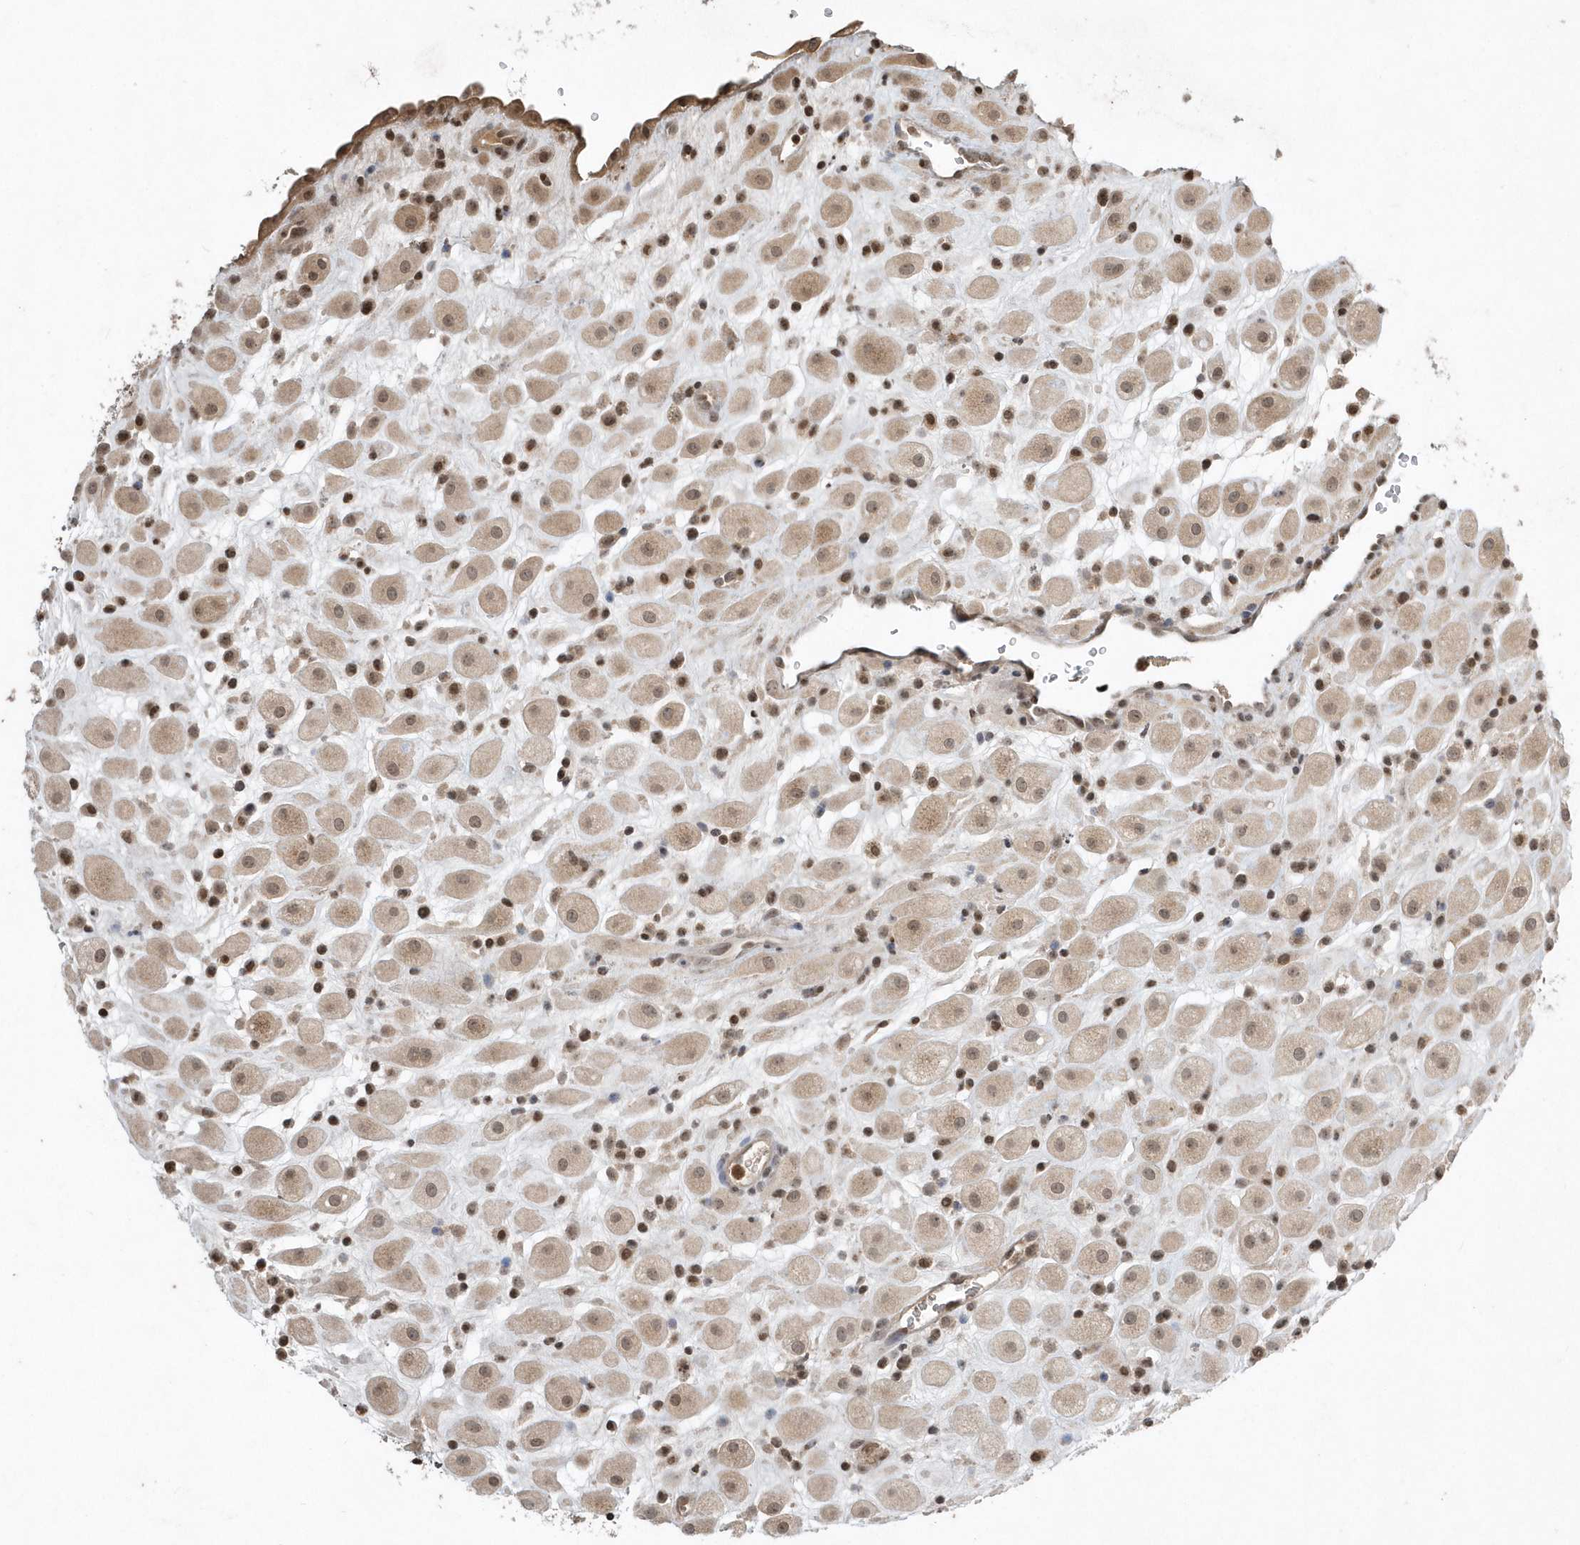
{"staining": {"intensity": "weak", "quantity": ">75%", "location": "cytoplasmic/membranous,nuclear"}, "tissue": "placenta", "cell_type": "Decidual cells", "image_type": "normal", "snomed": [{"axis": "morphology", "description": "Normal tissue, NOS"}, {"axis": "topography", "description": "Placenta"}], "caption": "This is a photomicrograph of IHC staining of benign placenta, which shows weak positivity in the cytoplasmic/membranous,nuclear of decidual cells.", "gene": "EIF2B1", "patient": {"sex": "female", "age": 35}}